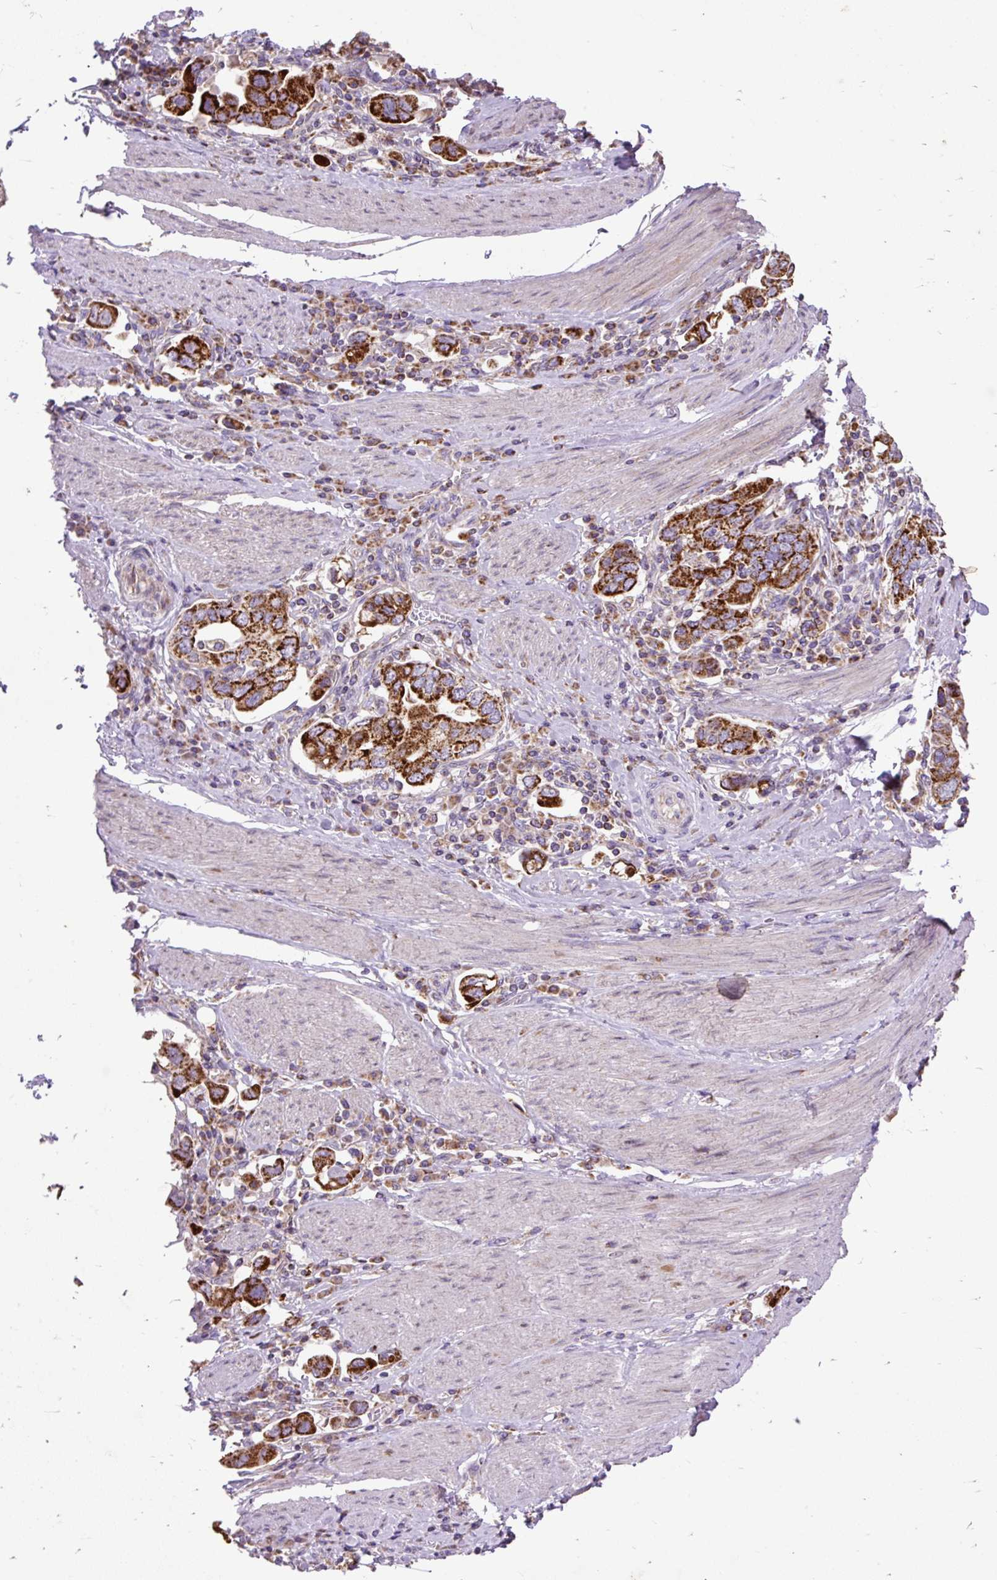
{"staining": {"intensity": "strong", "quantity": ">75%", "location": "cytoplasmic/membranous"}, "tissue": "stomach cancer", "cell_type": "Tumor cells", "image_type": "cancer", "snomed": [{"axis": "morphology", "description": "Adenocarcinoma, NOS"}, {"axis": "topography", "description": "Stomach, upper"}, {"axis": "topography", "description": "Stomach"}], "caption": "This is an image of IHC staining of stomach cancer (adenocarcinoma), which shows strong expression in the cytoplasmic/membranous of tumor cells.", "gene": "TOMM40", "patient": {"sex": "male", "age": 62}}